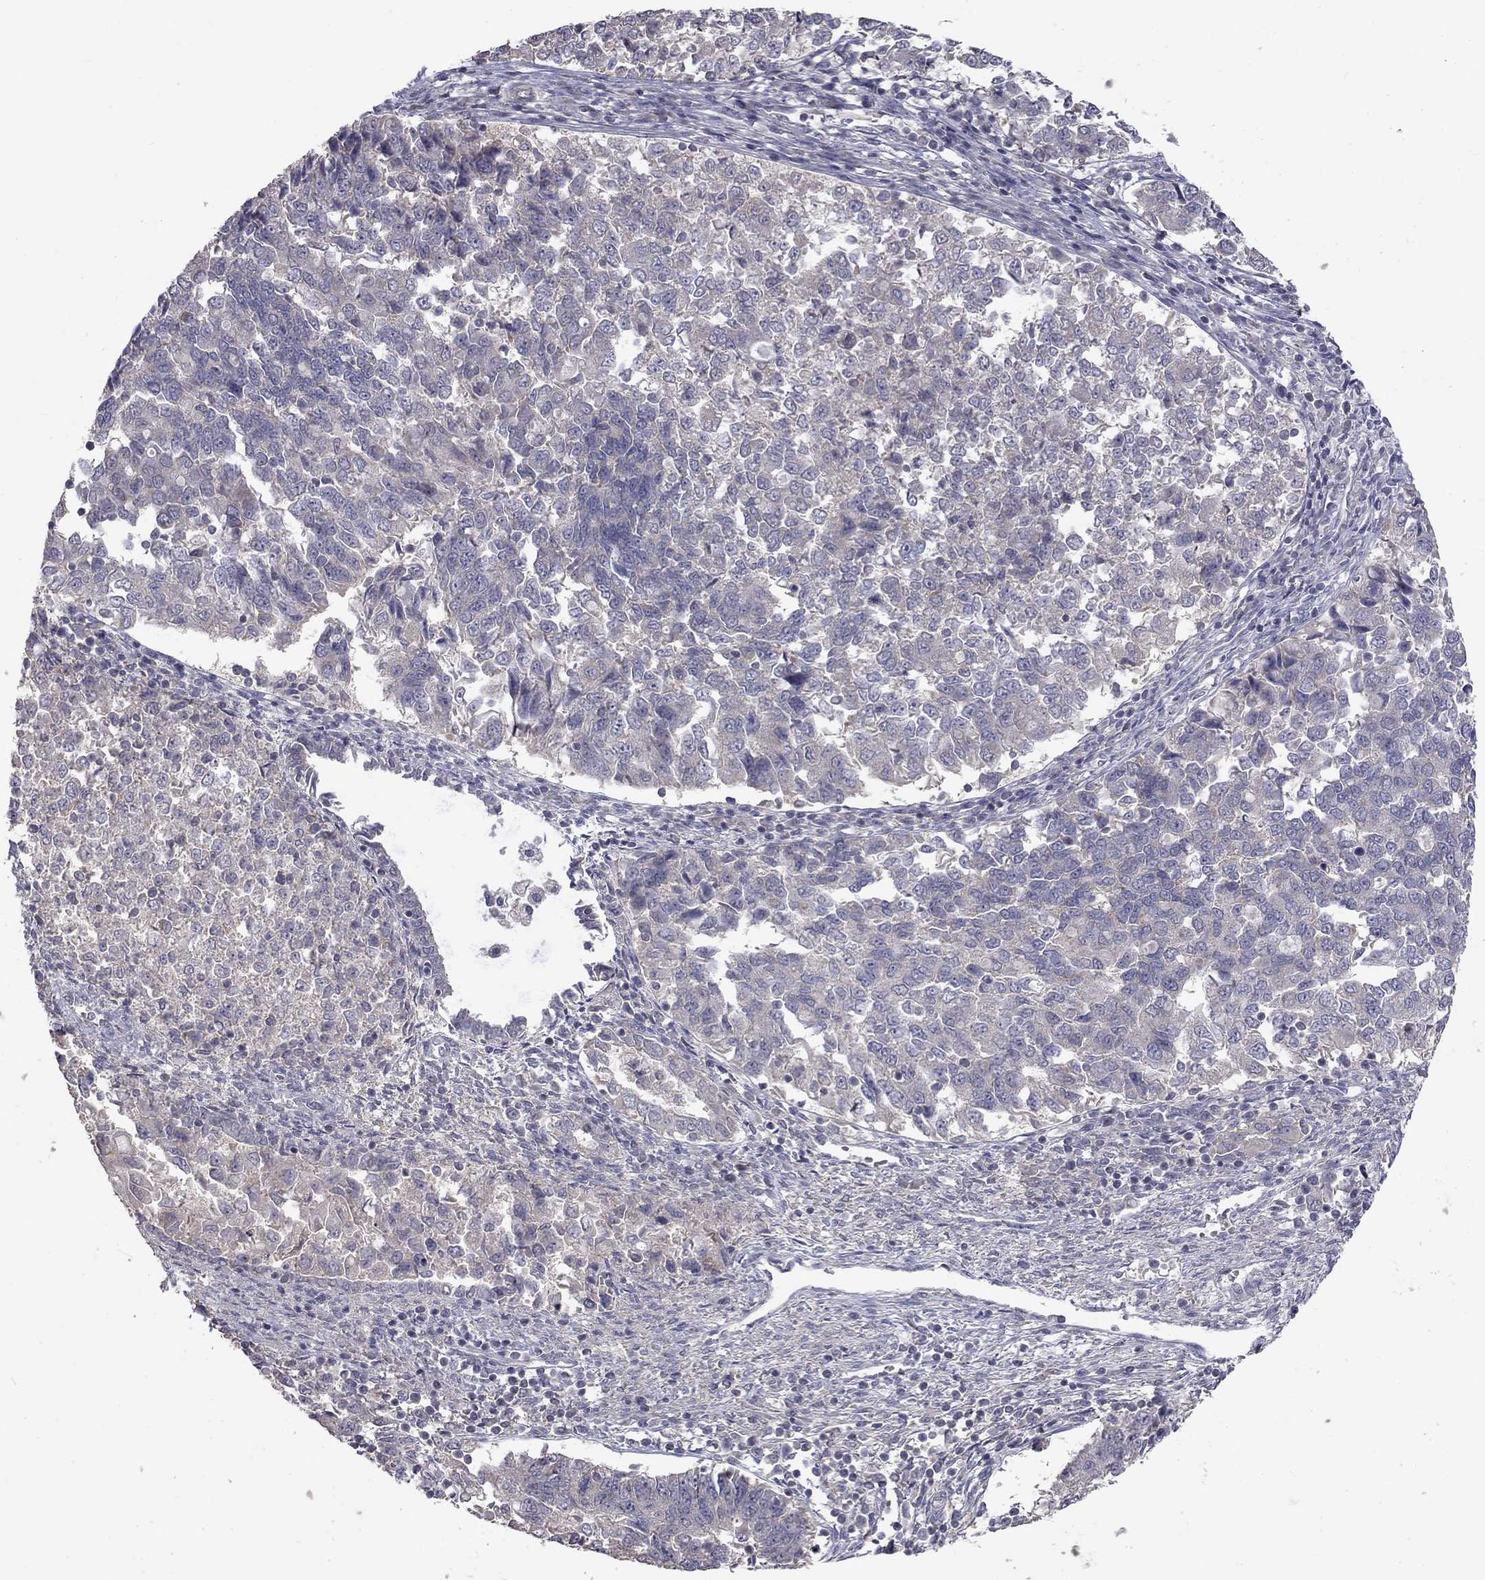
{"staining": {"intensity": "negative", "quantity": "none", "location": "none"}, "tissue": "endometrial cancer", "cell_type": "Tumor cells", "image_type": "cancer", "snomed": [{"axis": "morphology", "description": "Adenocarcinoma, NOS"}, {"axis": "topography", "description": "Endometrium"}], "caption": "Protein analysis of adenocarcinoma (endometrial) shows no significant positivity in tumor cells. (Brightfield microscopy of DAB immunohistochemistry at high magnification).", "gene": "SLC39A14", "patient": {"sex": "female", "age": 43}}